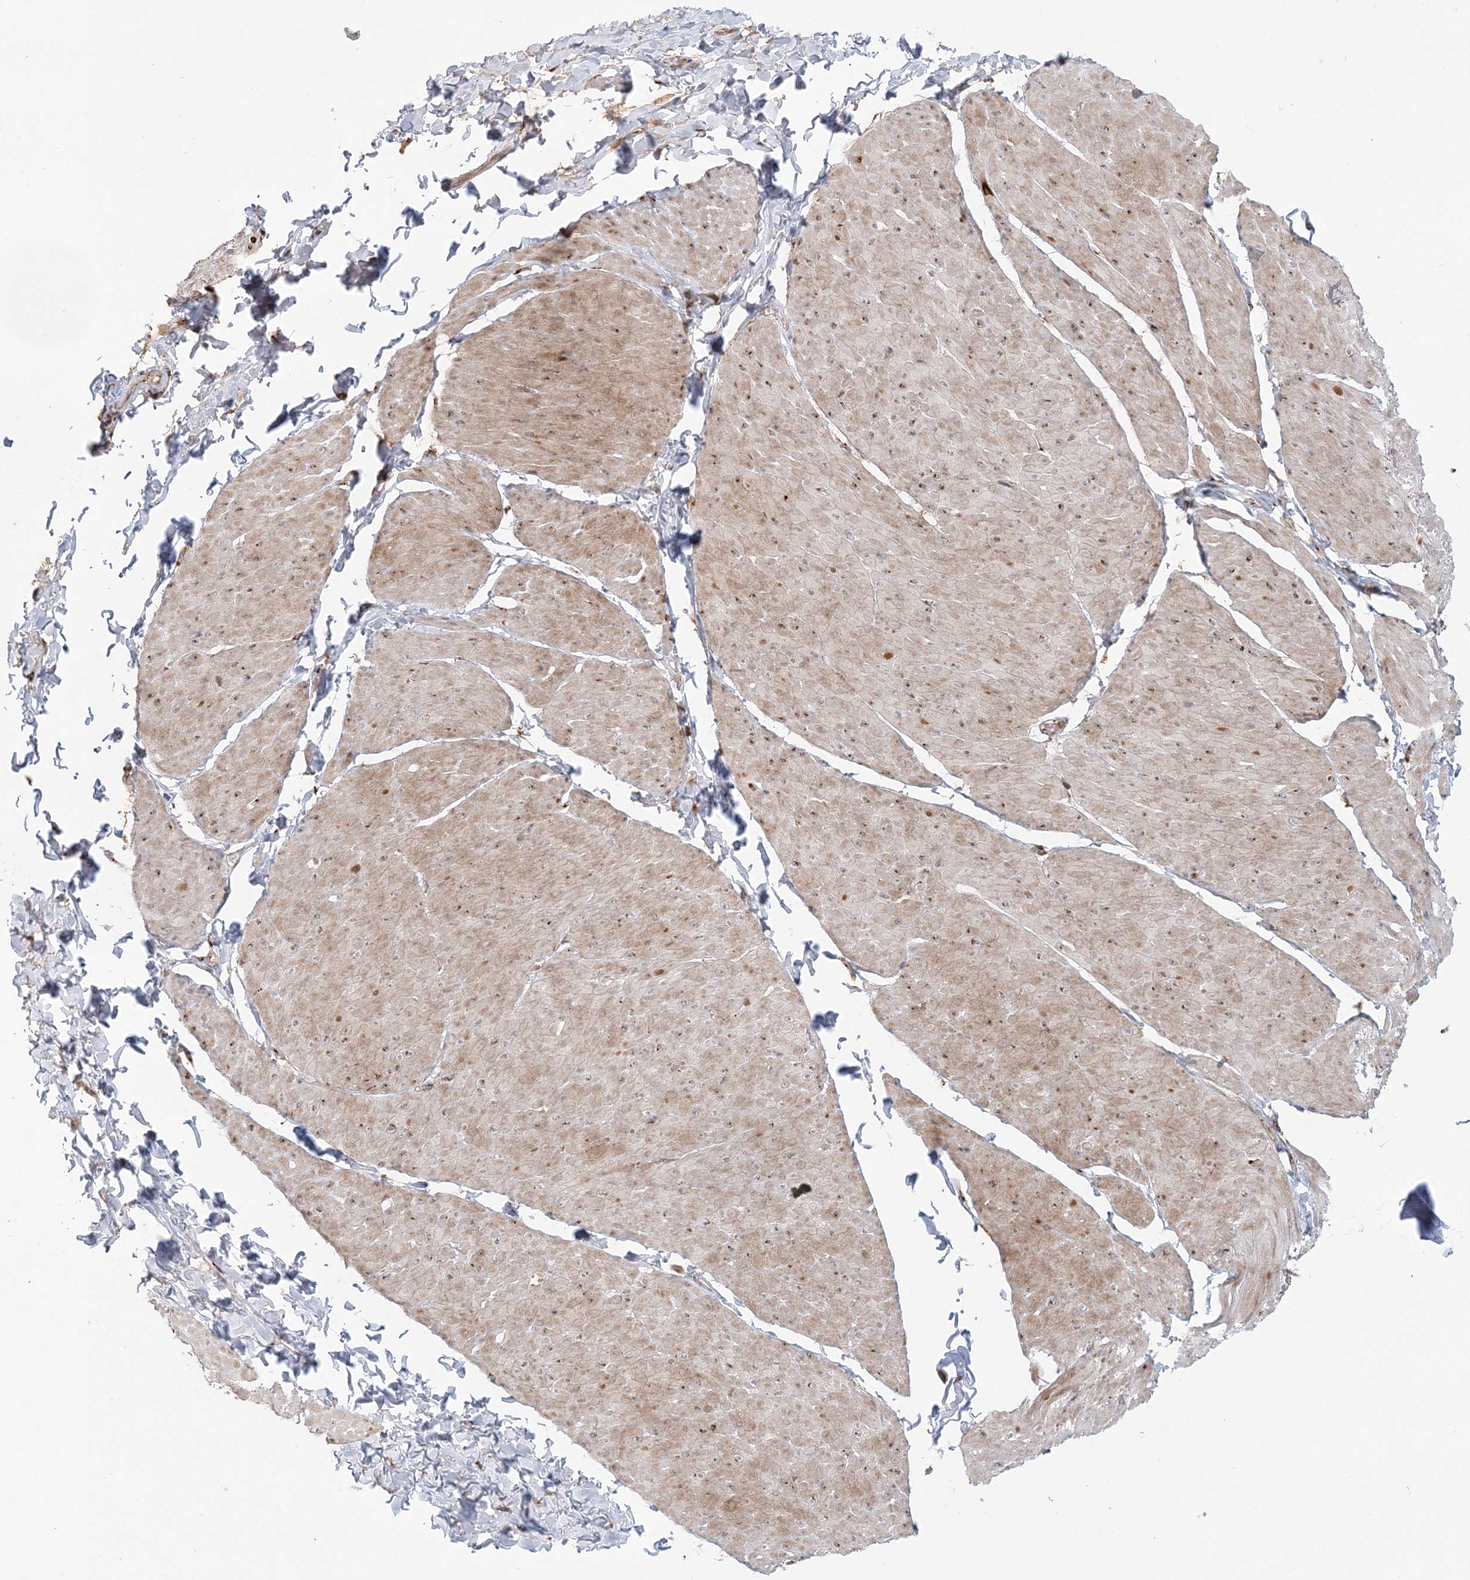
{"staining": {"intensity": "weak", "quantity": ">75%", "location": "cytoplasmic/membranous"}, "tissue": "smooth muscle", "cell_type": "Smooth muscle cells", "image_type": "normal", "snomed": [{"axis": "morphology", "description": "Urothelial carcinoma, High grade"}, {"axis": "topography", "description": "Urinary bladder"}], "caption": "A photomicrograph of smooth muscle stained for a protein reveals weak cytoplasmic/membranous brown staining in smooth muscle cells. The protein is stained brown, and the nuclei are stained in blue (DAB (3,3'-diaminobenzidine) IHC with brightfield microscopy, high magnification).", "gene": "ABCC3", "patient": {"sex": "male", "age": 46}}